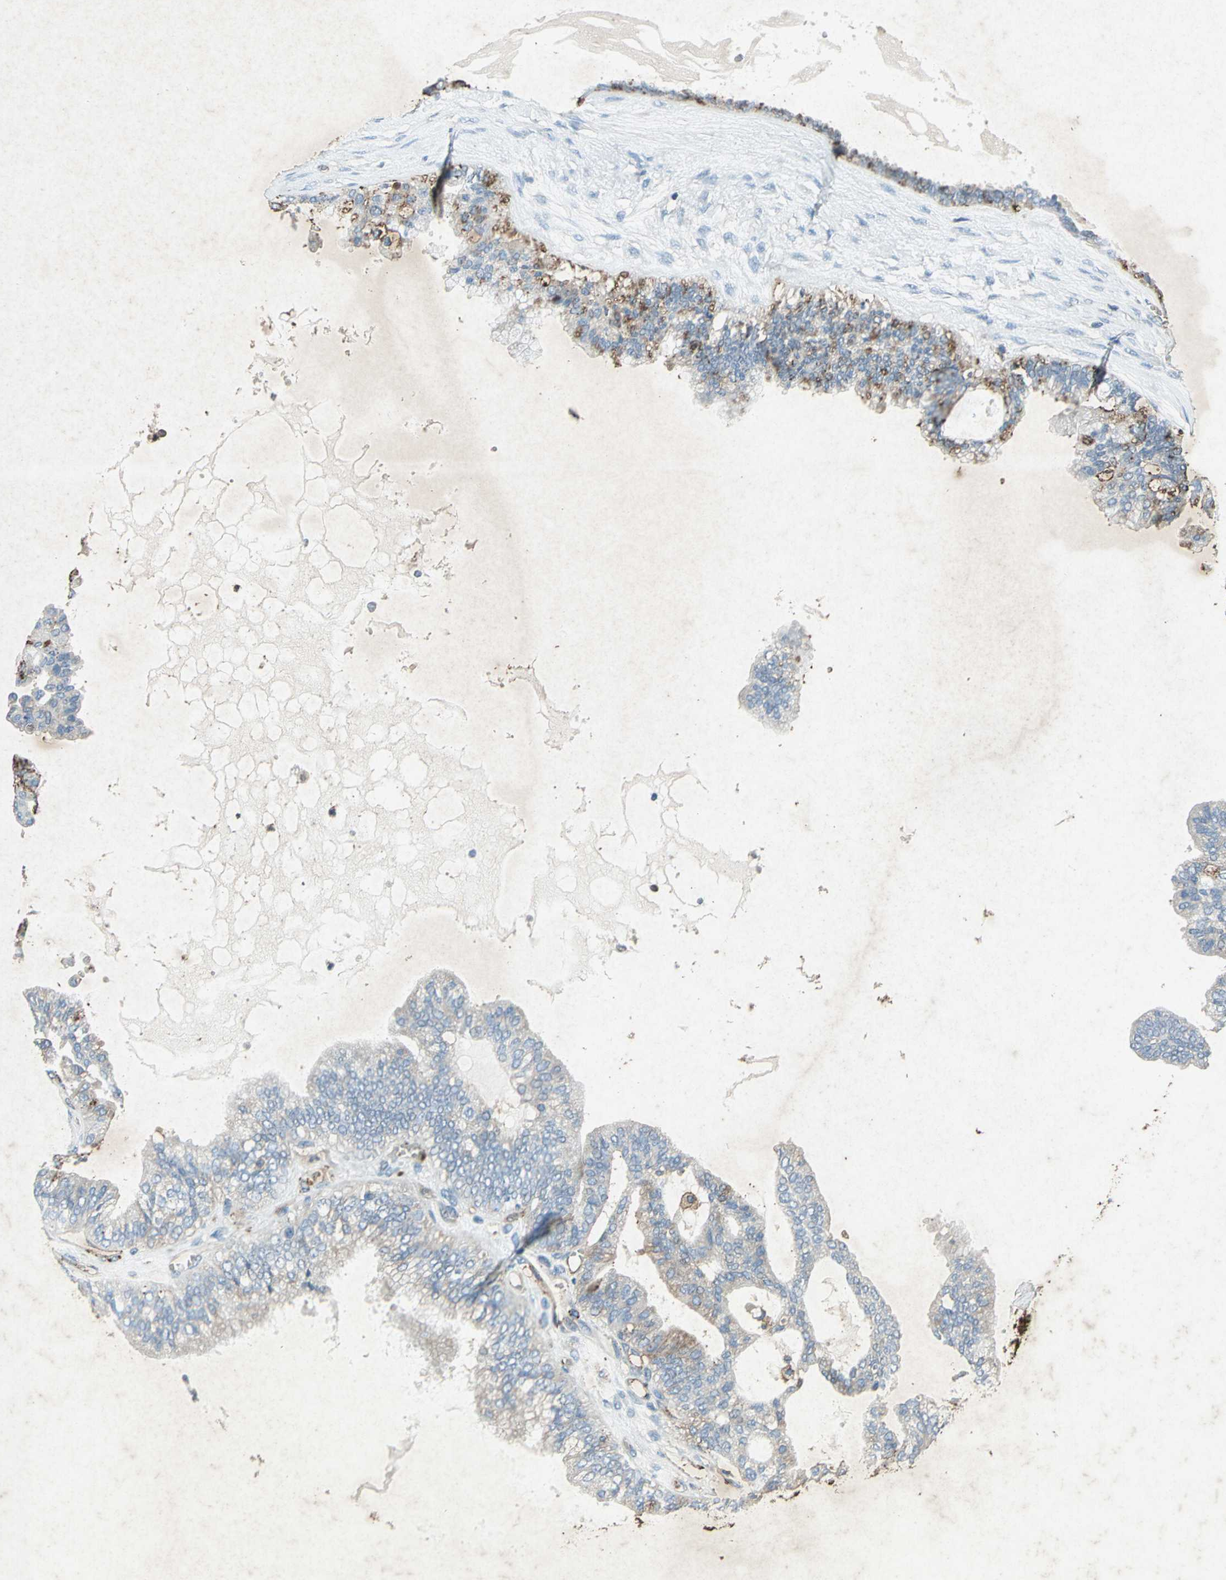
{"staining": {"intensity": "moderate", "quantity": "<25%", "location": "cytoplasmic/membranous"}, "tissue": "ovarian cancer", "cell_type": "Tumor cells", "image_type": "cancer", "snomed": [{"axis": "morphology", "description": "Carcinoma, NOS"}, {"axis": "morphology", "description": "Carcinoma, endometroid"}, {"axis": "topography", "description": "Ovary"}], "caption": "This photomicrograph demonstrates endometroid carcinoma (ovarian) stained with immunohistochemistry (IHC) to label a protein in brown. The cytoplasmic/membranous of tumor cells show moderate positivity for the protein. Nuclei are counter-stained blue.", "gene": "CCR6", "patient": {"sex": "female", "age": 50}}